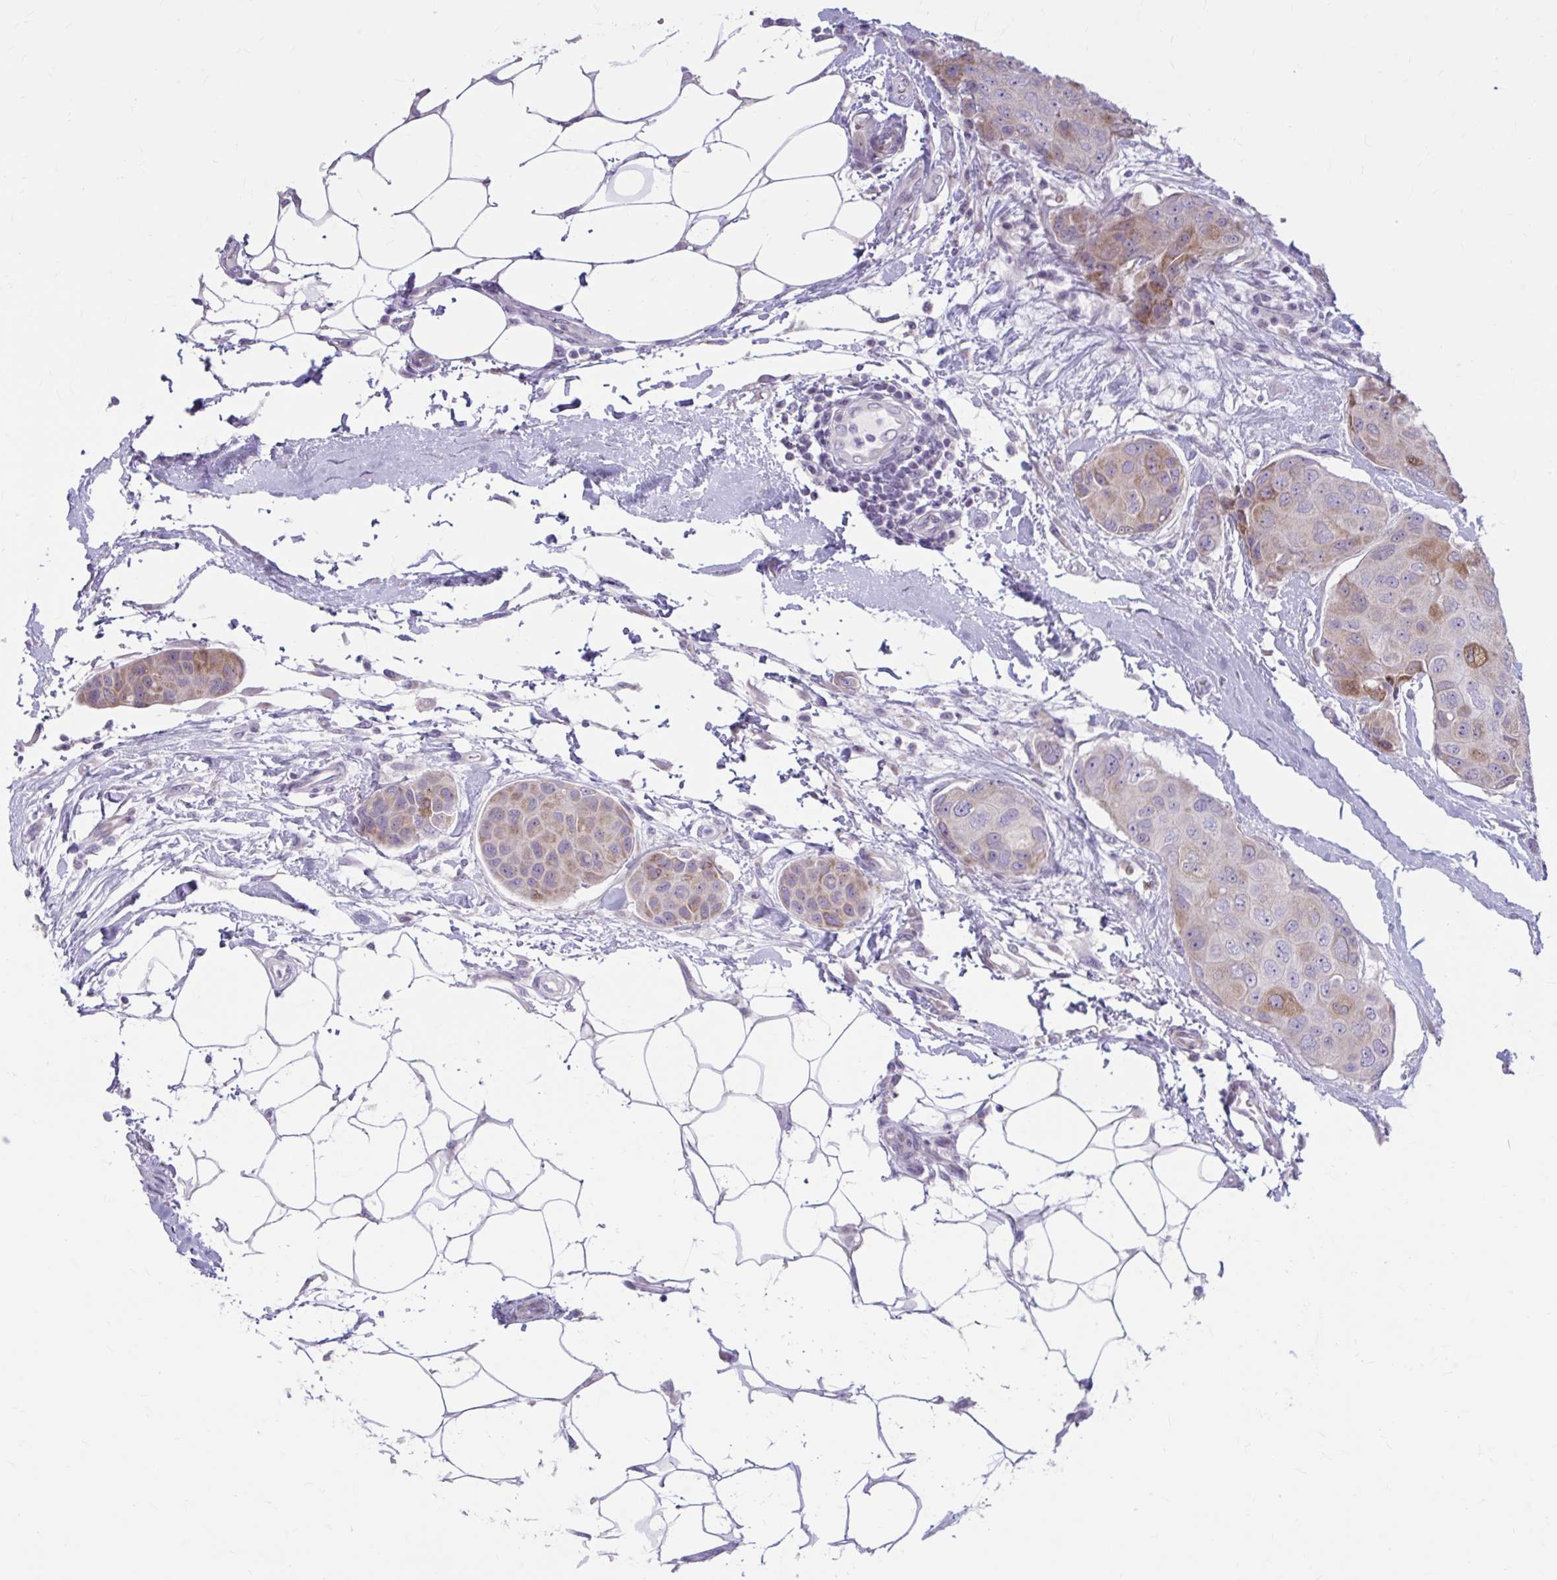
{"staining": {"intensity": "moderate", "quantity": "<25%", "location": "cytoplasmic/membranous"}, "tissue": "breast cancer", "cell_type": "Tumor cells", "image_type": "cancer", "snomed": [{"axis": "morphology", "description": "Duct carcinoma"}, {"axis": "topography", "description": "Breast"}, {"axis": "topography", "description": "Lymph node"}], "caption": "This micrograph demonstrates immunohistochemistry staining of breast intraductal carcinoma, with low moderate cytoplasmic/membranous positivity in about <25% of tumor cells.", "gene": "MSMO1", "patient": {"sex": "female", "age": 80}}